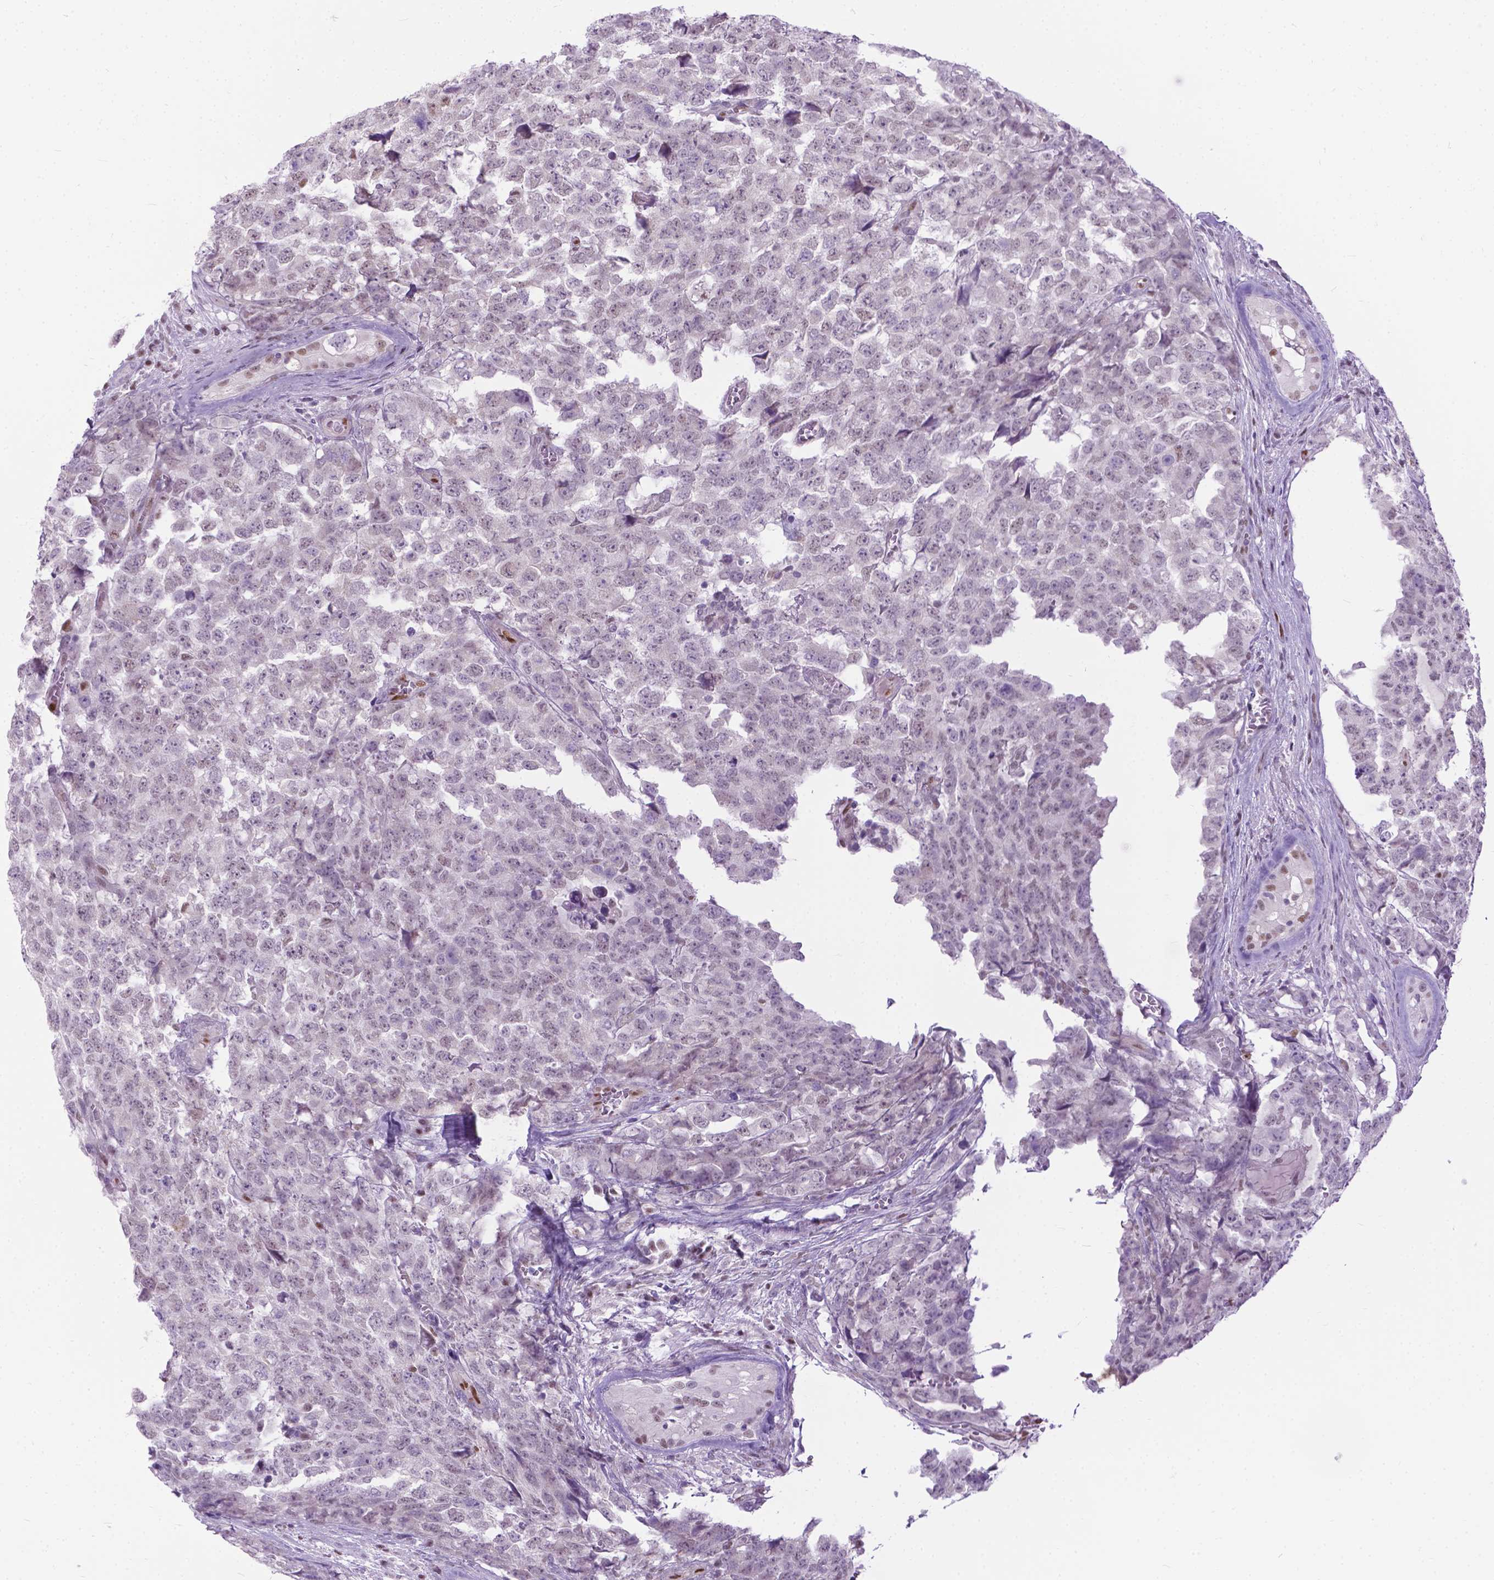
{"staining": {"intensity": "negative", "quantity": "none", "location": "none"}, "tissue": "testis cancer", "cell_type": "Tumor cells", "image_type": "cancer", "snomed": [{"axis": "morphology", "description": "Carcinoma, Embryonal, NOS"}, {"axis": "topography", "description": "Testis"}], "caption": "The image demonstrates no significant staining in tumor cells of embryonal carcinoma (testis).", "gene": "APCDD1L", "patient": {"sex": "male", "age": 23}}